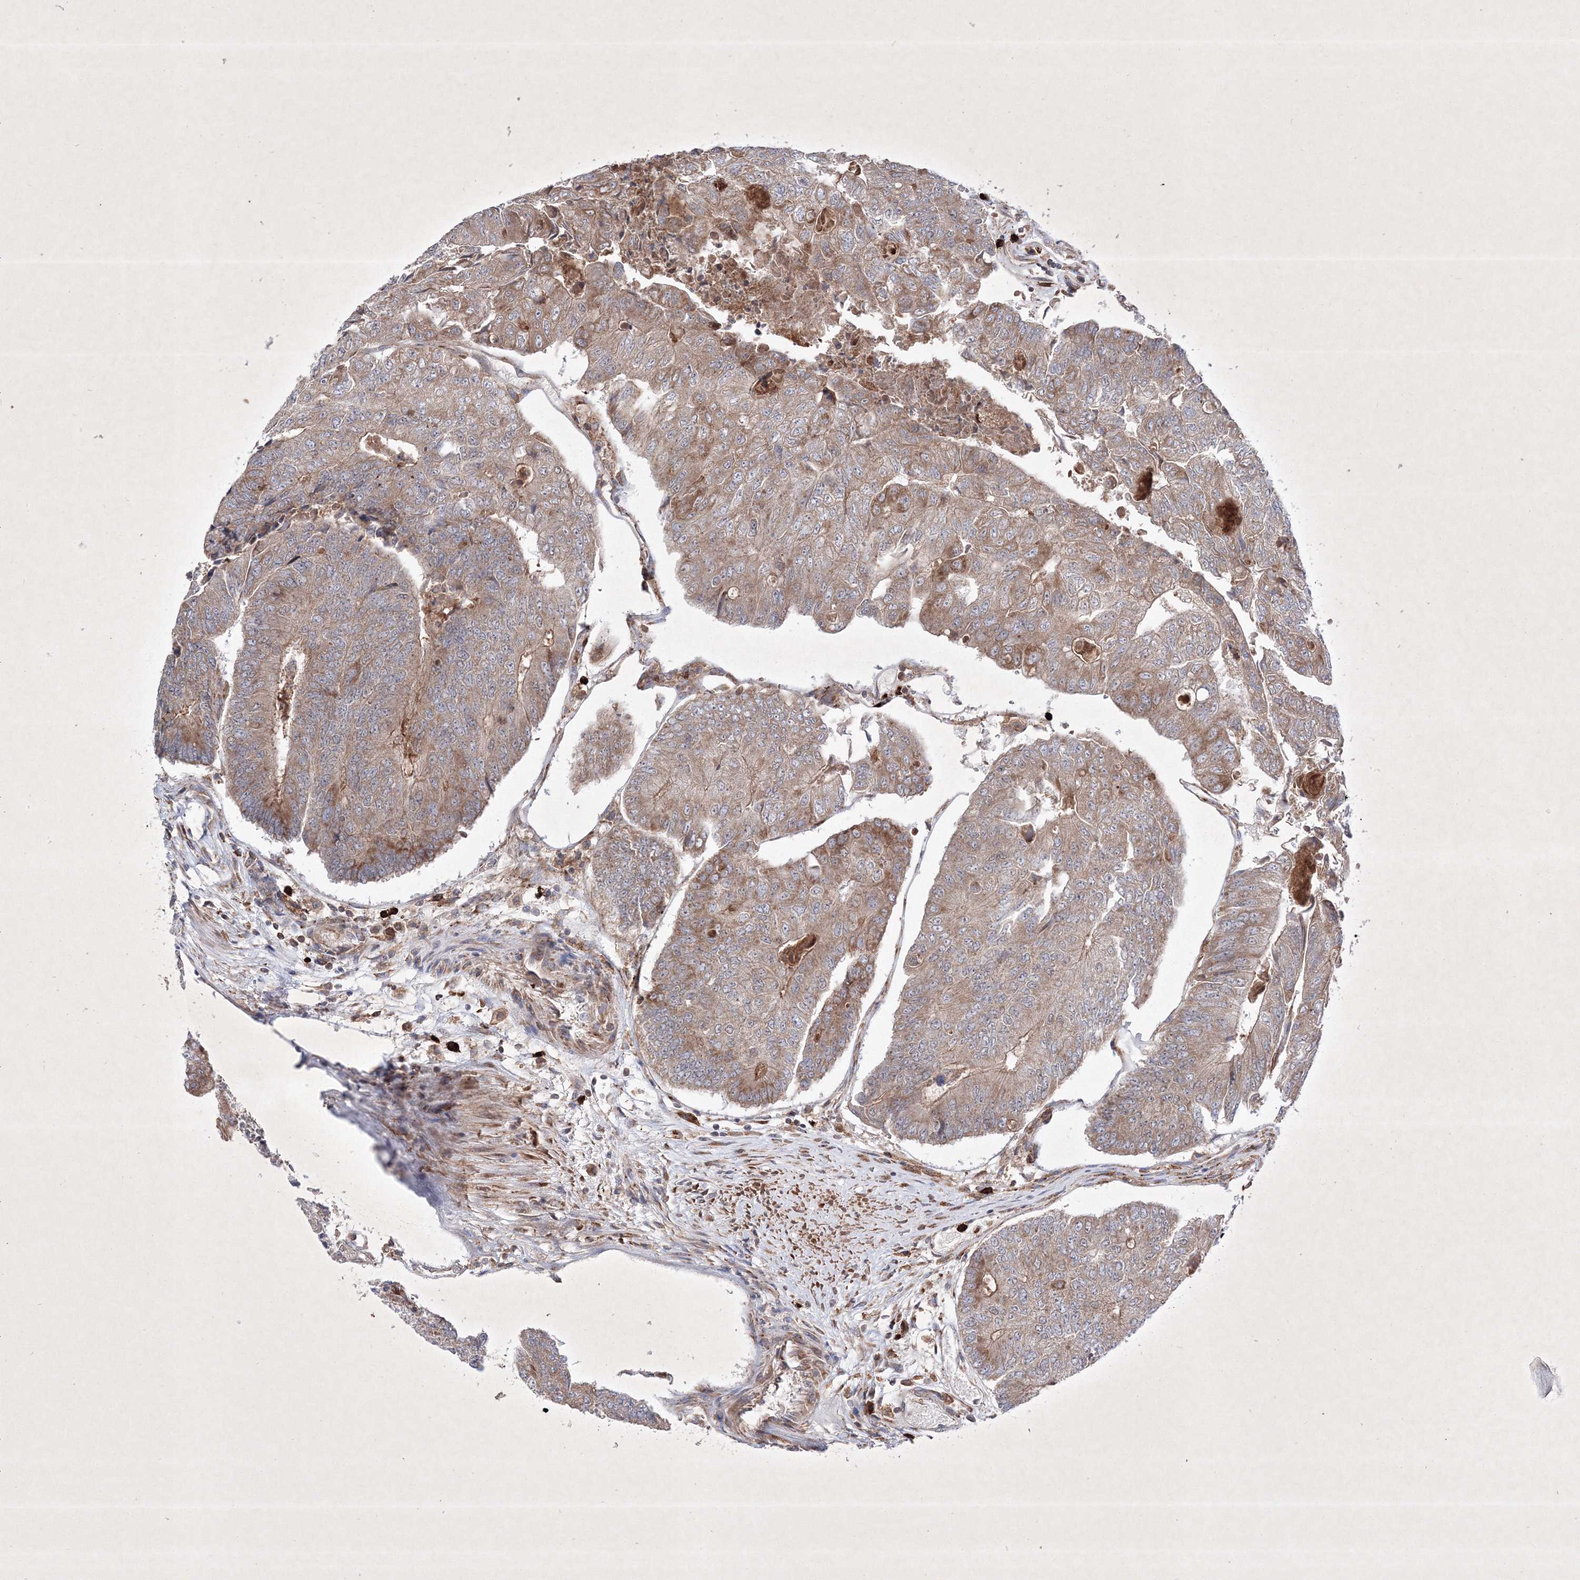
{"staining": {"intensity": "moderate", "quantity": ">75%", "location": "cytoplasmic/membranous"}, "tissue": "colorectal cancer", "cell_type": "Tumor cells", "image_type": "cancer", "snomed": [{"axis": "morphology", "description": "Adenocarcinoma, NOS"}, {"axis": "topography", "description": "Colon"}], "caption": "Immunohistochemical staining of adenocarcinoma (colorectal) shows moderate cytoplasmic/membranous protein staining in about >75% of tumor cells.", "gene": "OPA1", "patient": {"sex": "female", "age": 67}}